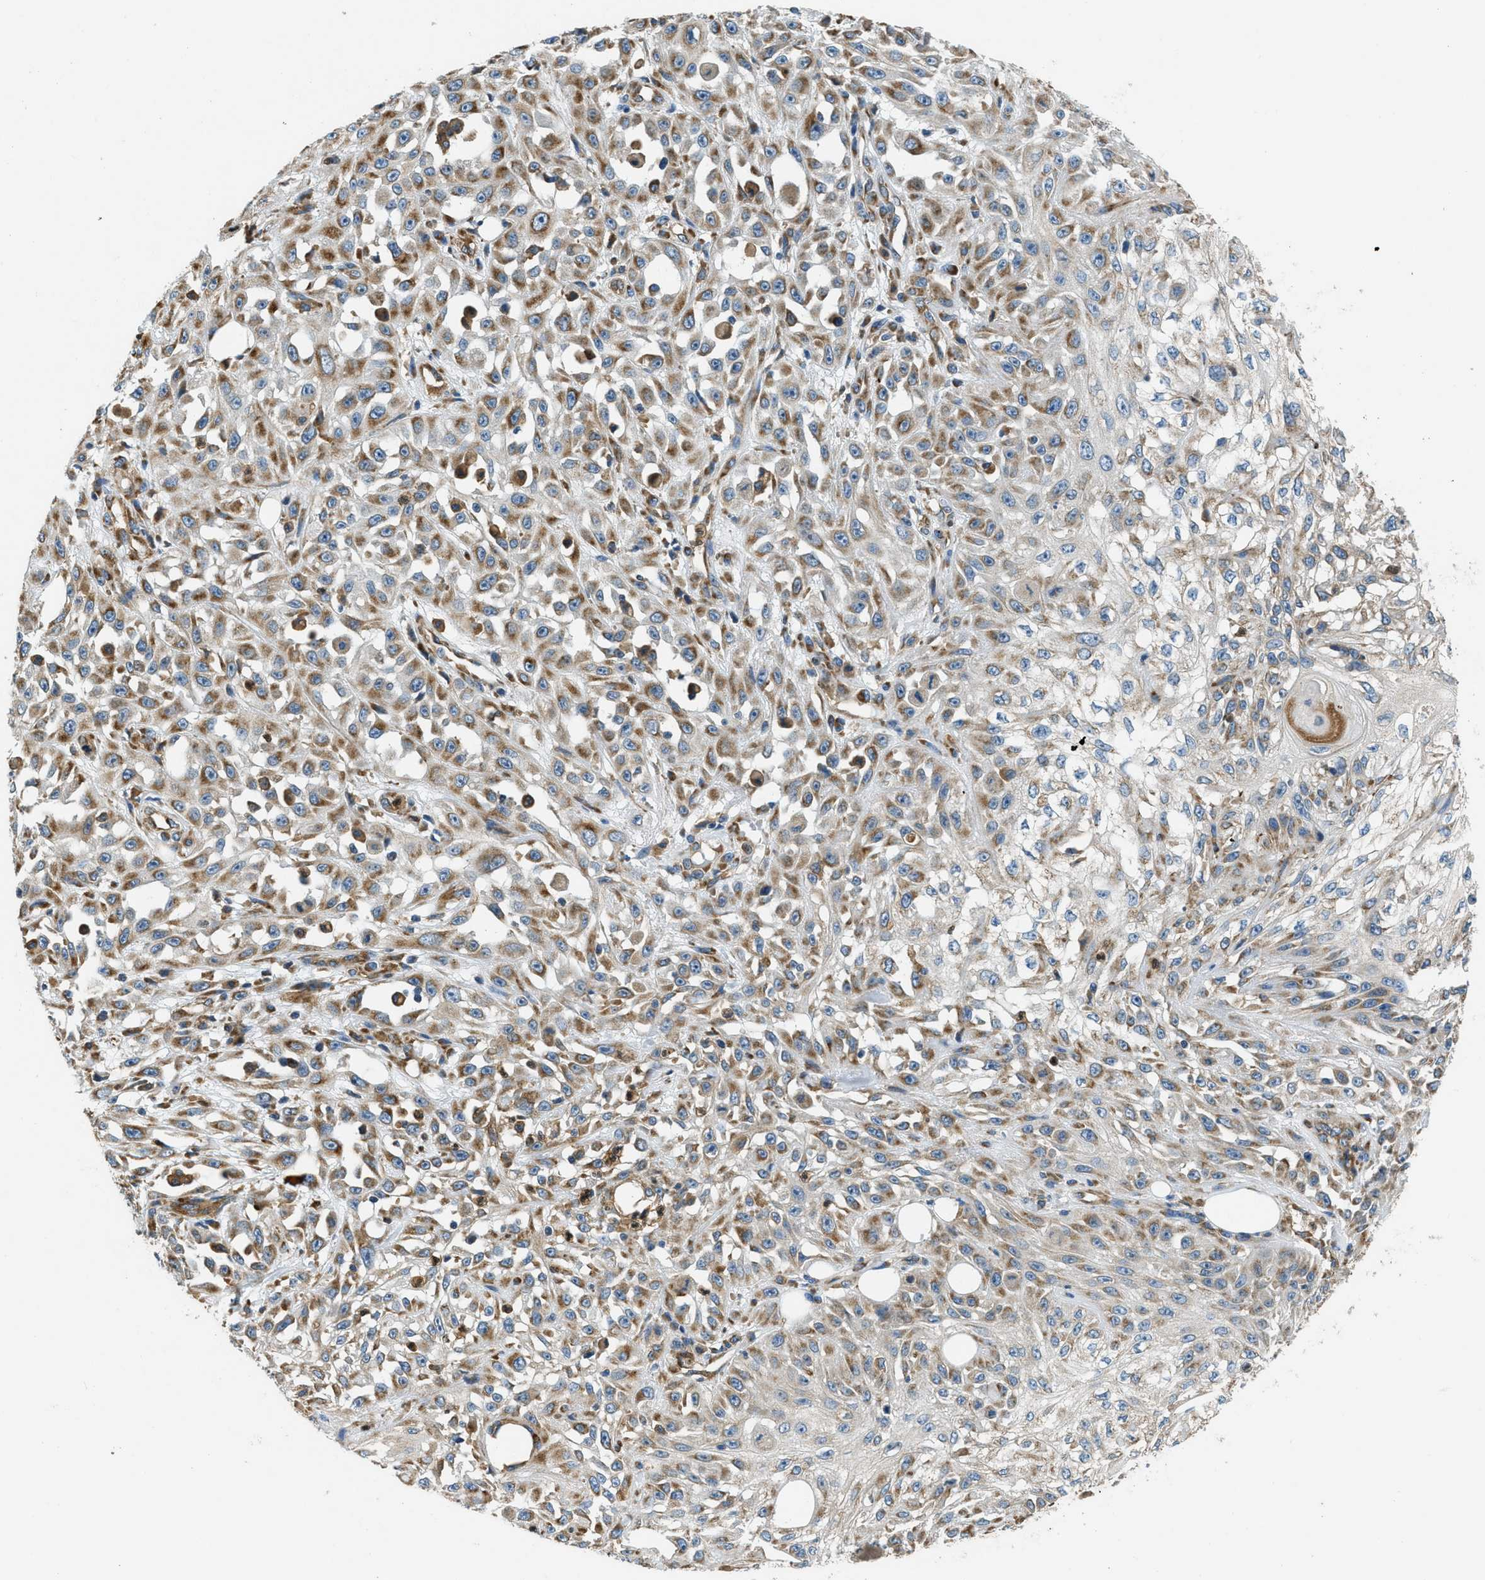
{"staining": {"intensity": "weak", "quantity": ">75%", "location": "cytoplasmic/membranous"}, "tissue": "skin cancer", "cell_type": "Tumor cells", "image_type": "cancer", "snomed": [{"axis": "morphology", "description": "Squamous cell carcinoma, NOS"}, {"axis": "morphology", "description": "Squamous cell carcinoma, metastatic, NOS"}, {"axis": "topography", "description": "Skin"}, {"axis": "topography", "description": "Lymph node"}], "caption": "Weak cytoplasmic/membranous protein staining is identified in approximately >75% of tumor cells in metastatic squamous cell carcinoma (skin).", "gene": "GIMAP8", "patient": {"sex": "male", "age": 75}}